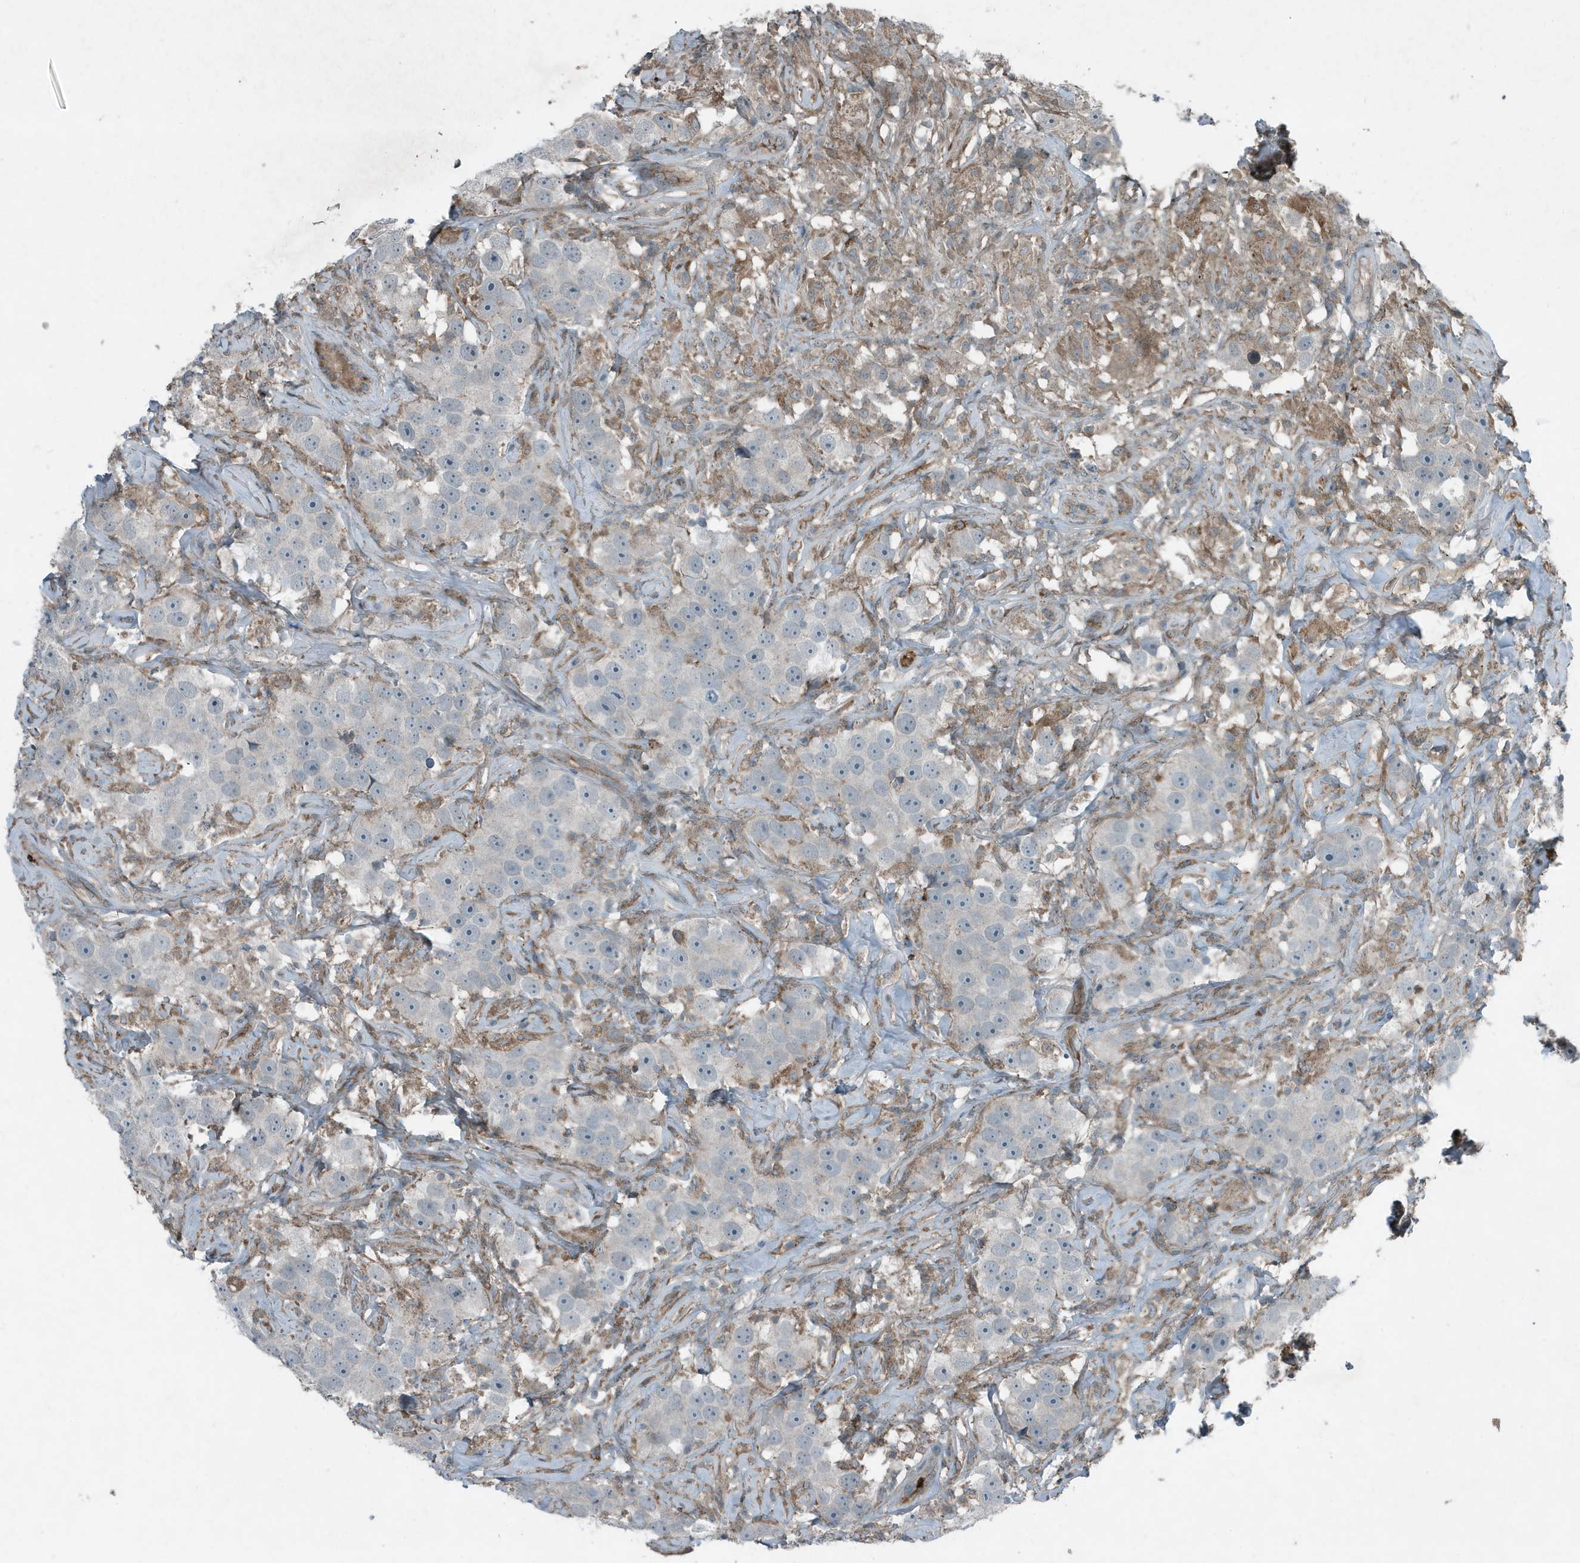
{"staining": {"intensity": "negative", "quantity": "none", "location": "none"}, "tissue": "testis cancer", "cell_type": "Tumor cells", "image_type": "cancer", "snomed": [{"axis": "morphology", "description": "Seminoma, NOS"}, {"axis": "topography", "description": "Testis"}], "caption": "Tumor cells are negative for protein expression in human testis cancer.", "gene": "DAPP1", "patient": {"sex": "male", "age": 49}}